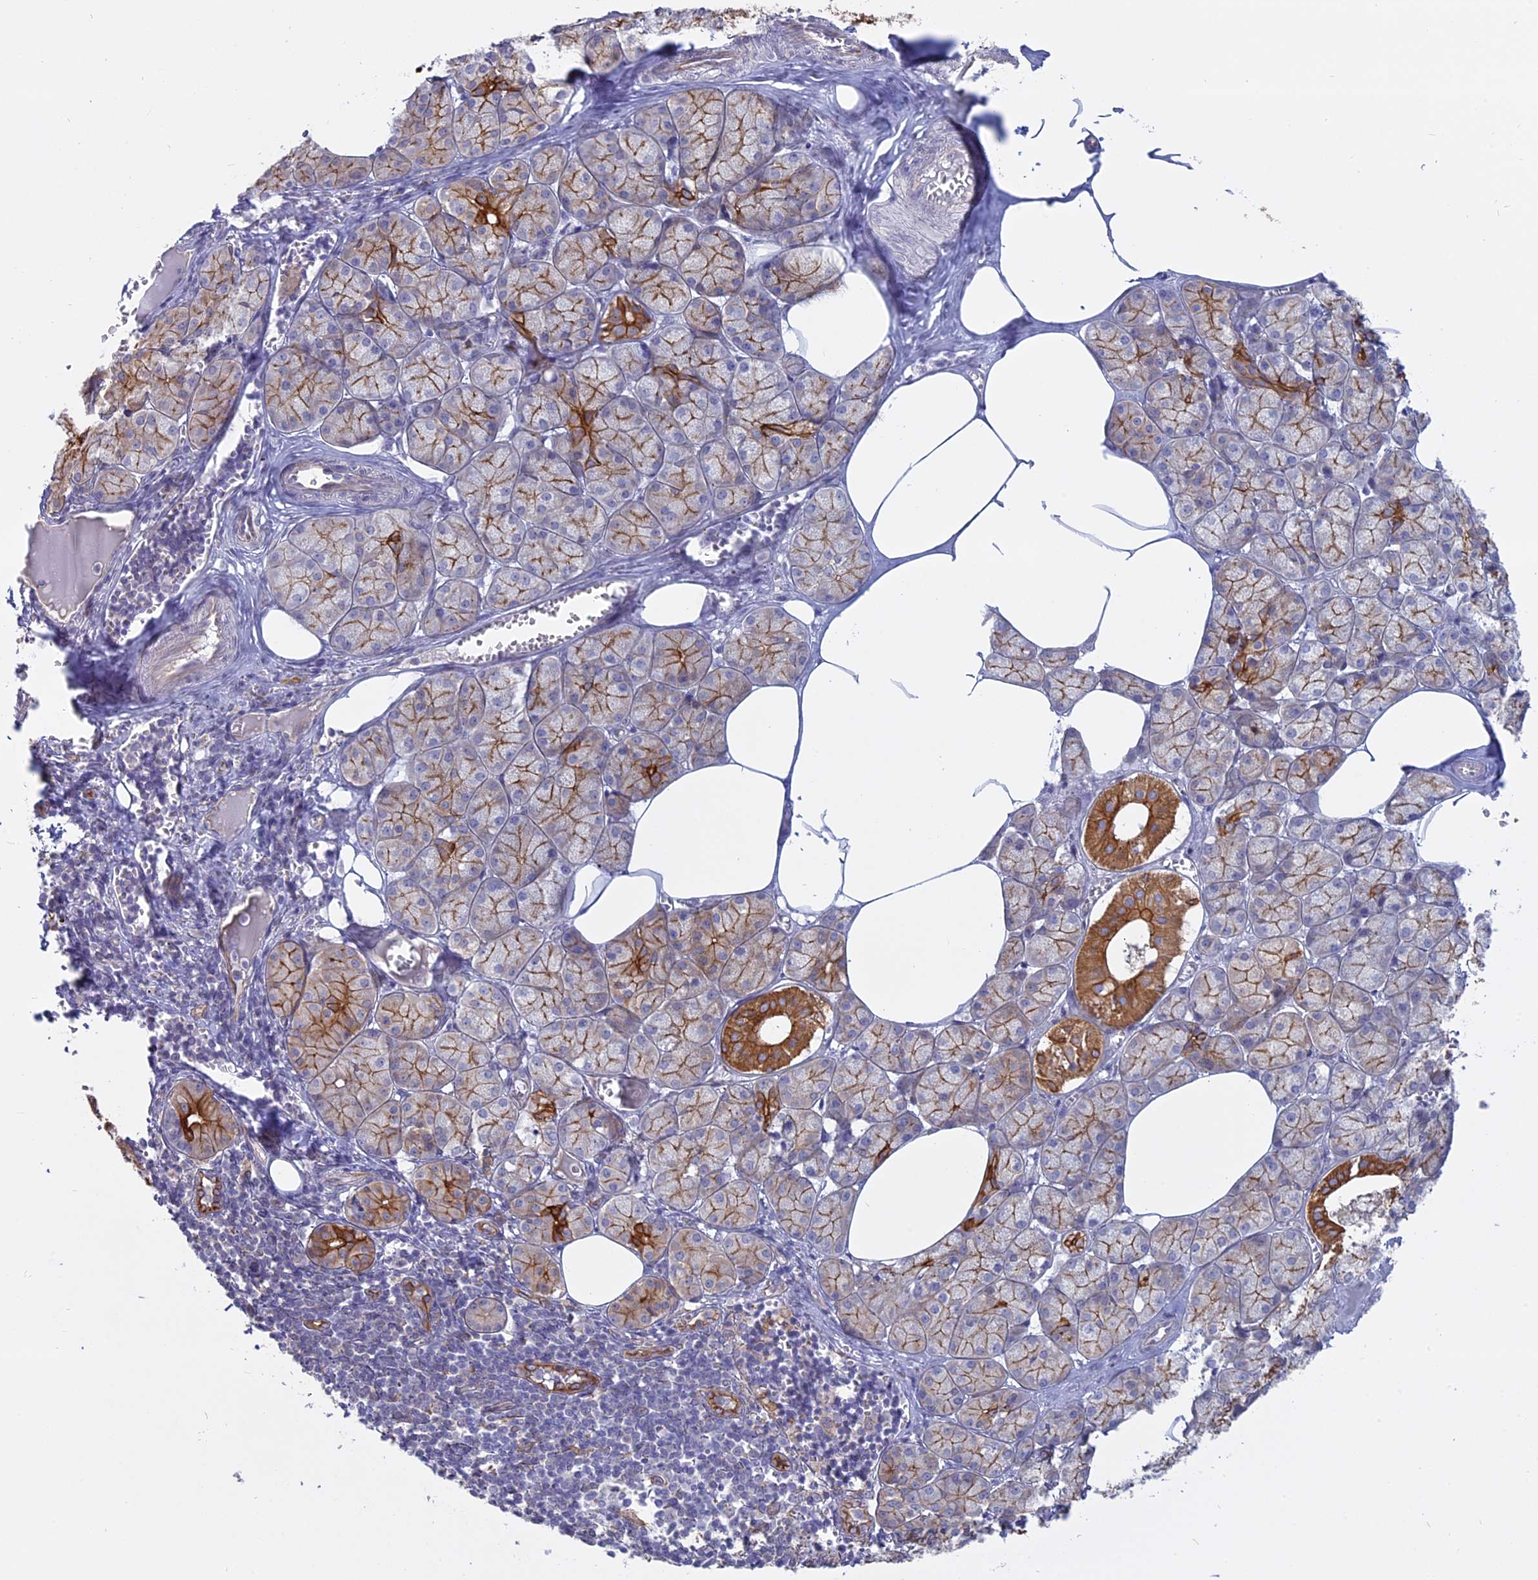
{"staining": {"intensity": "strong", "quantity": "25%-75%", "location": "cytoplasmic/membranous"}, "tissue": "salivary gland", "cell_type": "Glandular cells", "image_type": "normal", "snomed": [{"axis": "morphology", "description": "Normal tissue, NOS"}, {"axis": "topography", "description": "Salivary gland"}], "caption": "An immunohistochemistry micrograph of normal tissue is shown. Protein staining in brown highlights strong cytoplasmic/membranous positivity in salivary gland within glandular cells. The protein of interest is shown in brown color, while the nuclei are stained blue.", "gene": "MYO5B", "patient": {"sex": "male", "age": 62}}